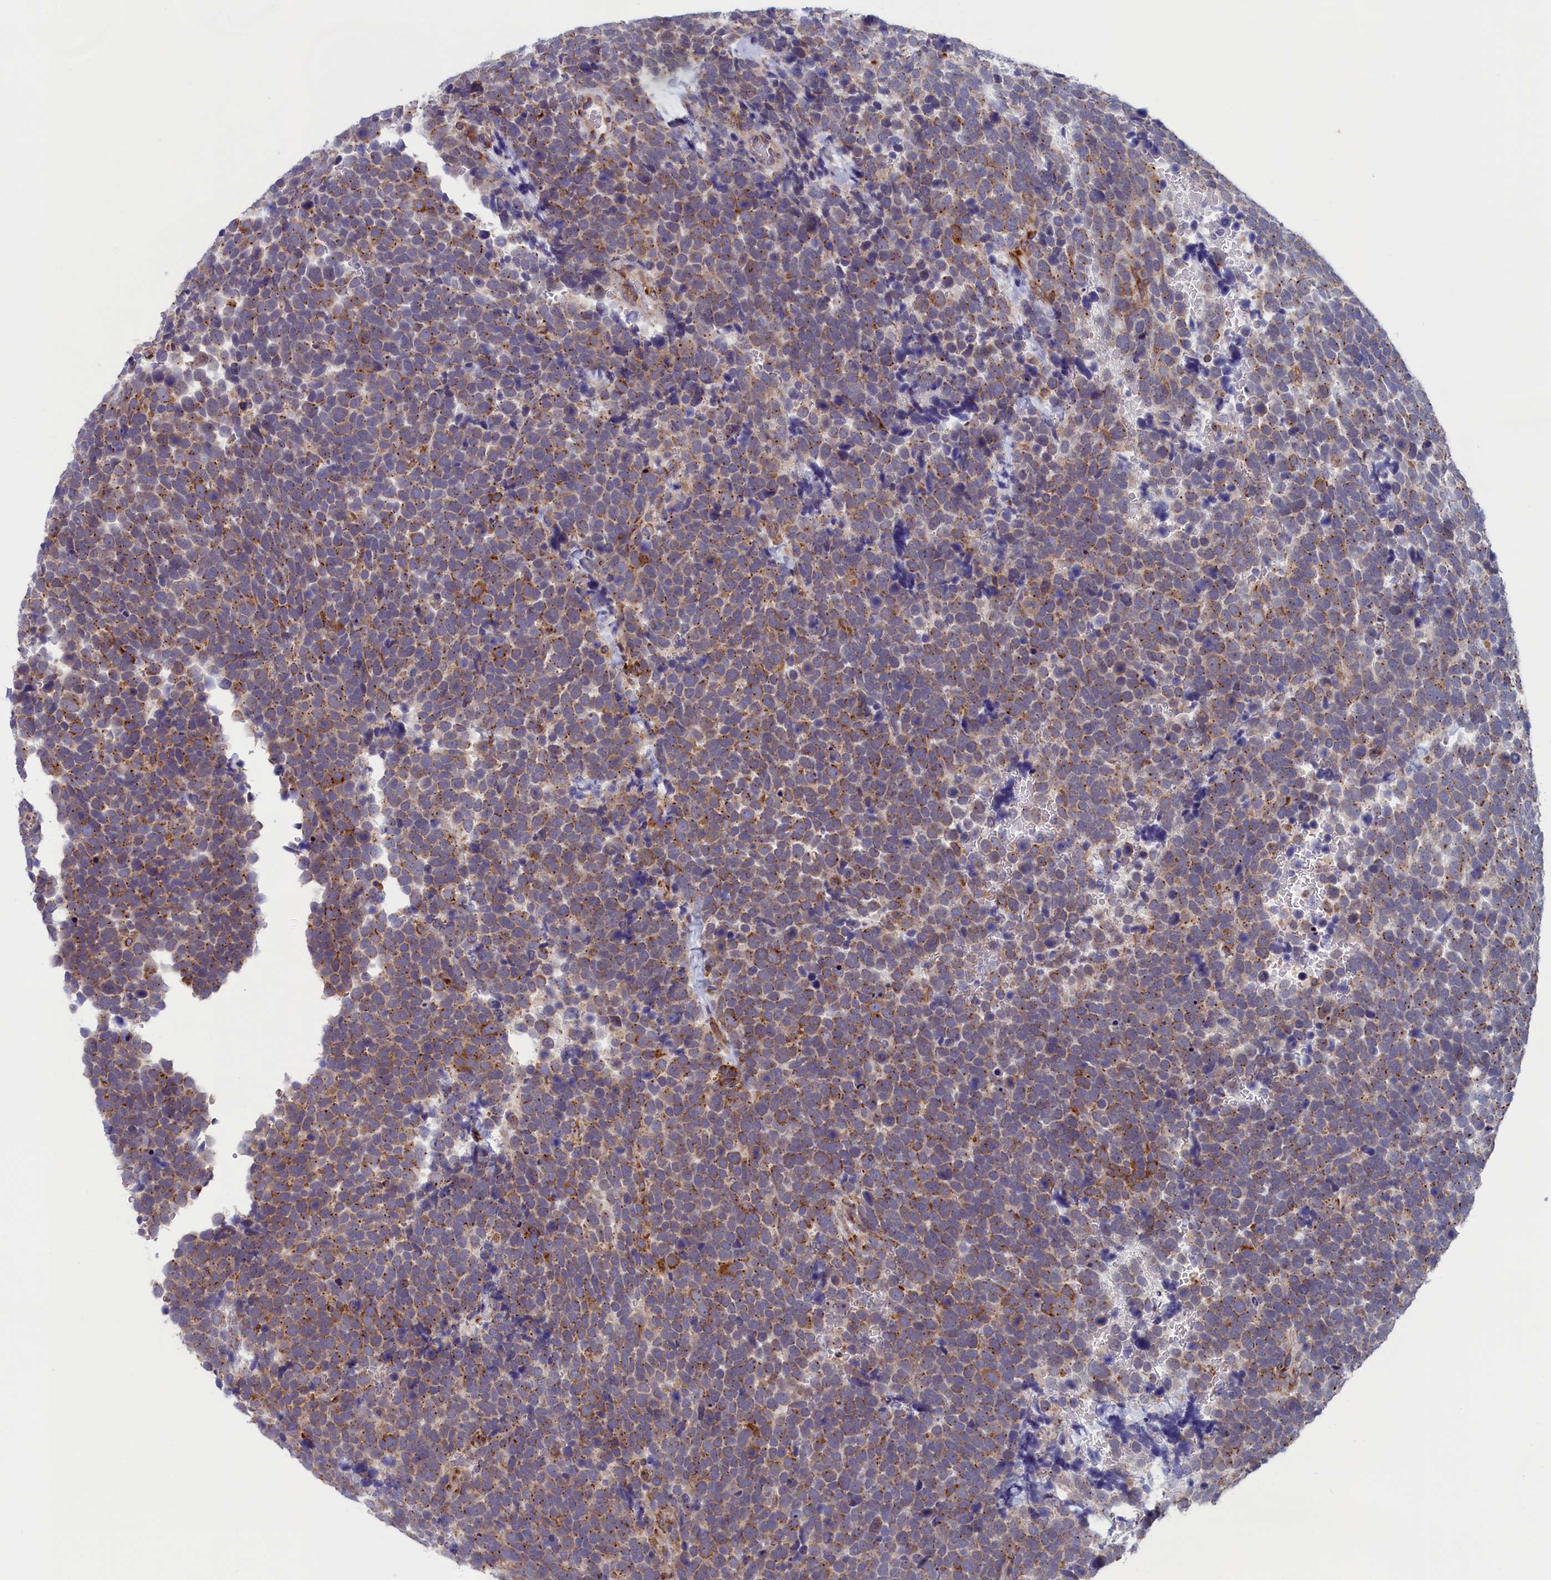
{"staining": {"intensity": "moderate", "quantity": "25%-75%", "location": "cytoplasmic/membranous"}, "tissue": "urothelial cancer", "cell_type": "Tumor cells", "image_type": "cancer", "snomed": [{"axis": "morphology", "description": "Urothelial carcinoma, High grade"}, {"axis": "topography", "description": "Urinary bladder"}], "caption": "High-magnification brightfield microscopy of urothelial carcinoma (high-grade) stained with DAB (3,3'-diaminobenzidine) (brown) and counterstained with hematoxylin (blue). tumor cells exhibit moderate cytoplasmic/membranous expression is seen in about25%-75% of cells.", "gene": "CCDC68", "patient": {"sex": "female", "age": 82}}